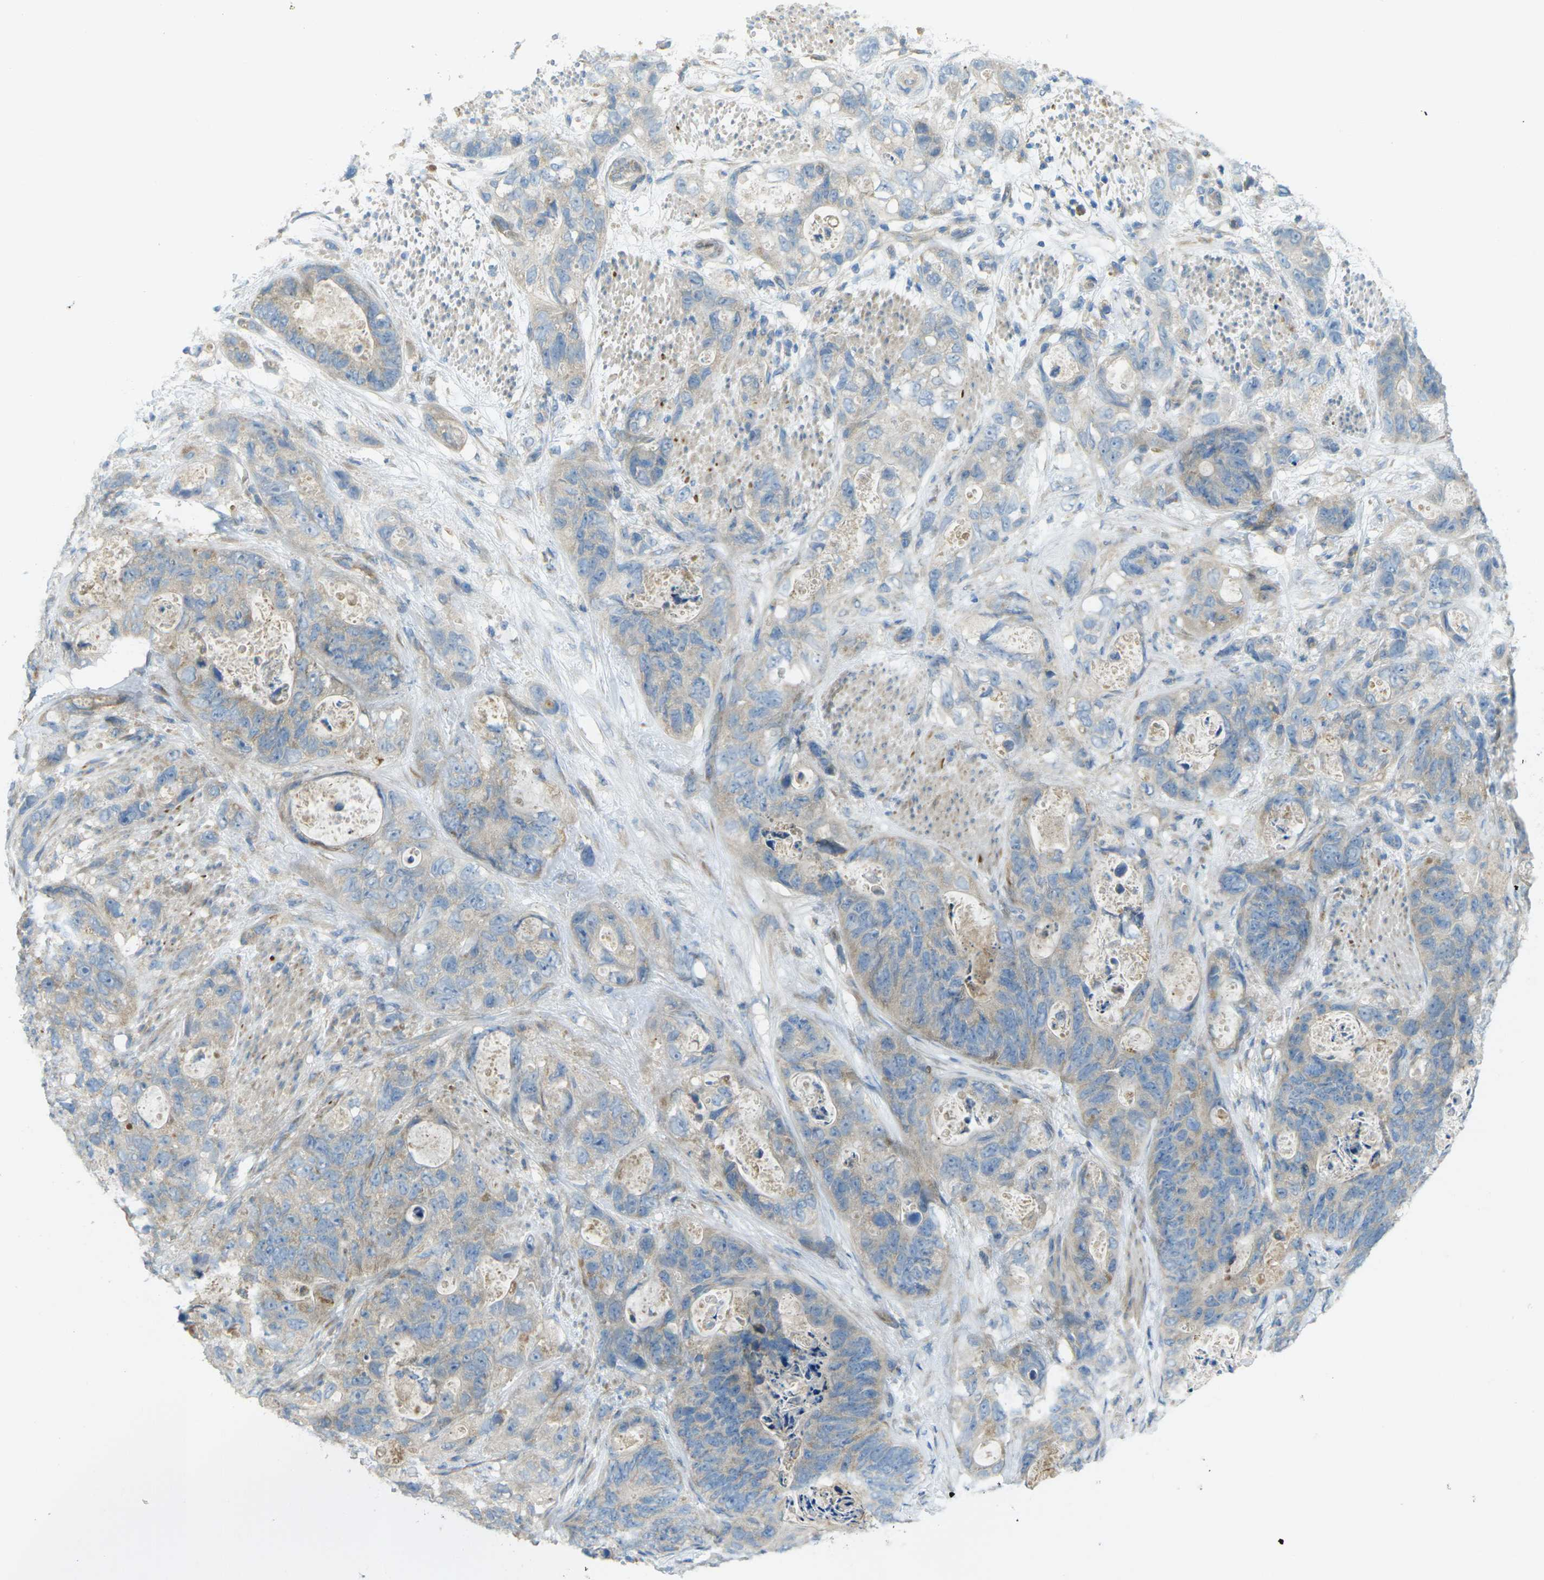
{"staining": {"intensity": "weak", "quantity": "25%-75%", "location": "cytoplasmic/membranous"}, "tissue": "stomach cancer", "cell_type": "Tumor cells", "image_type": "cancer", "snomed": [{"axis": "morphology", "description": "Adenocarcinoma, NOS"}, {"axis": "topography", "description": "Stomach"}], "caption": "Brown immunohistochemical staining in human stomach cancer (adenocarcinoma) displays weak cytoplasmic/membranous positivity in about 25%-75% of tumor cells. (DAB = brown stain, brightfield microscopy at high magnification).", "gene": "MYLK4", "patient": {"sex": "female", "age": 89}}